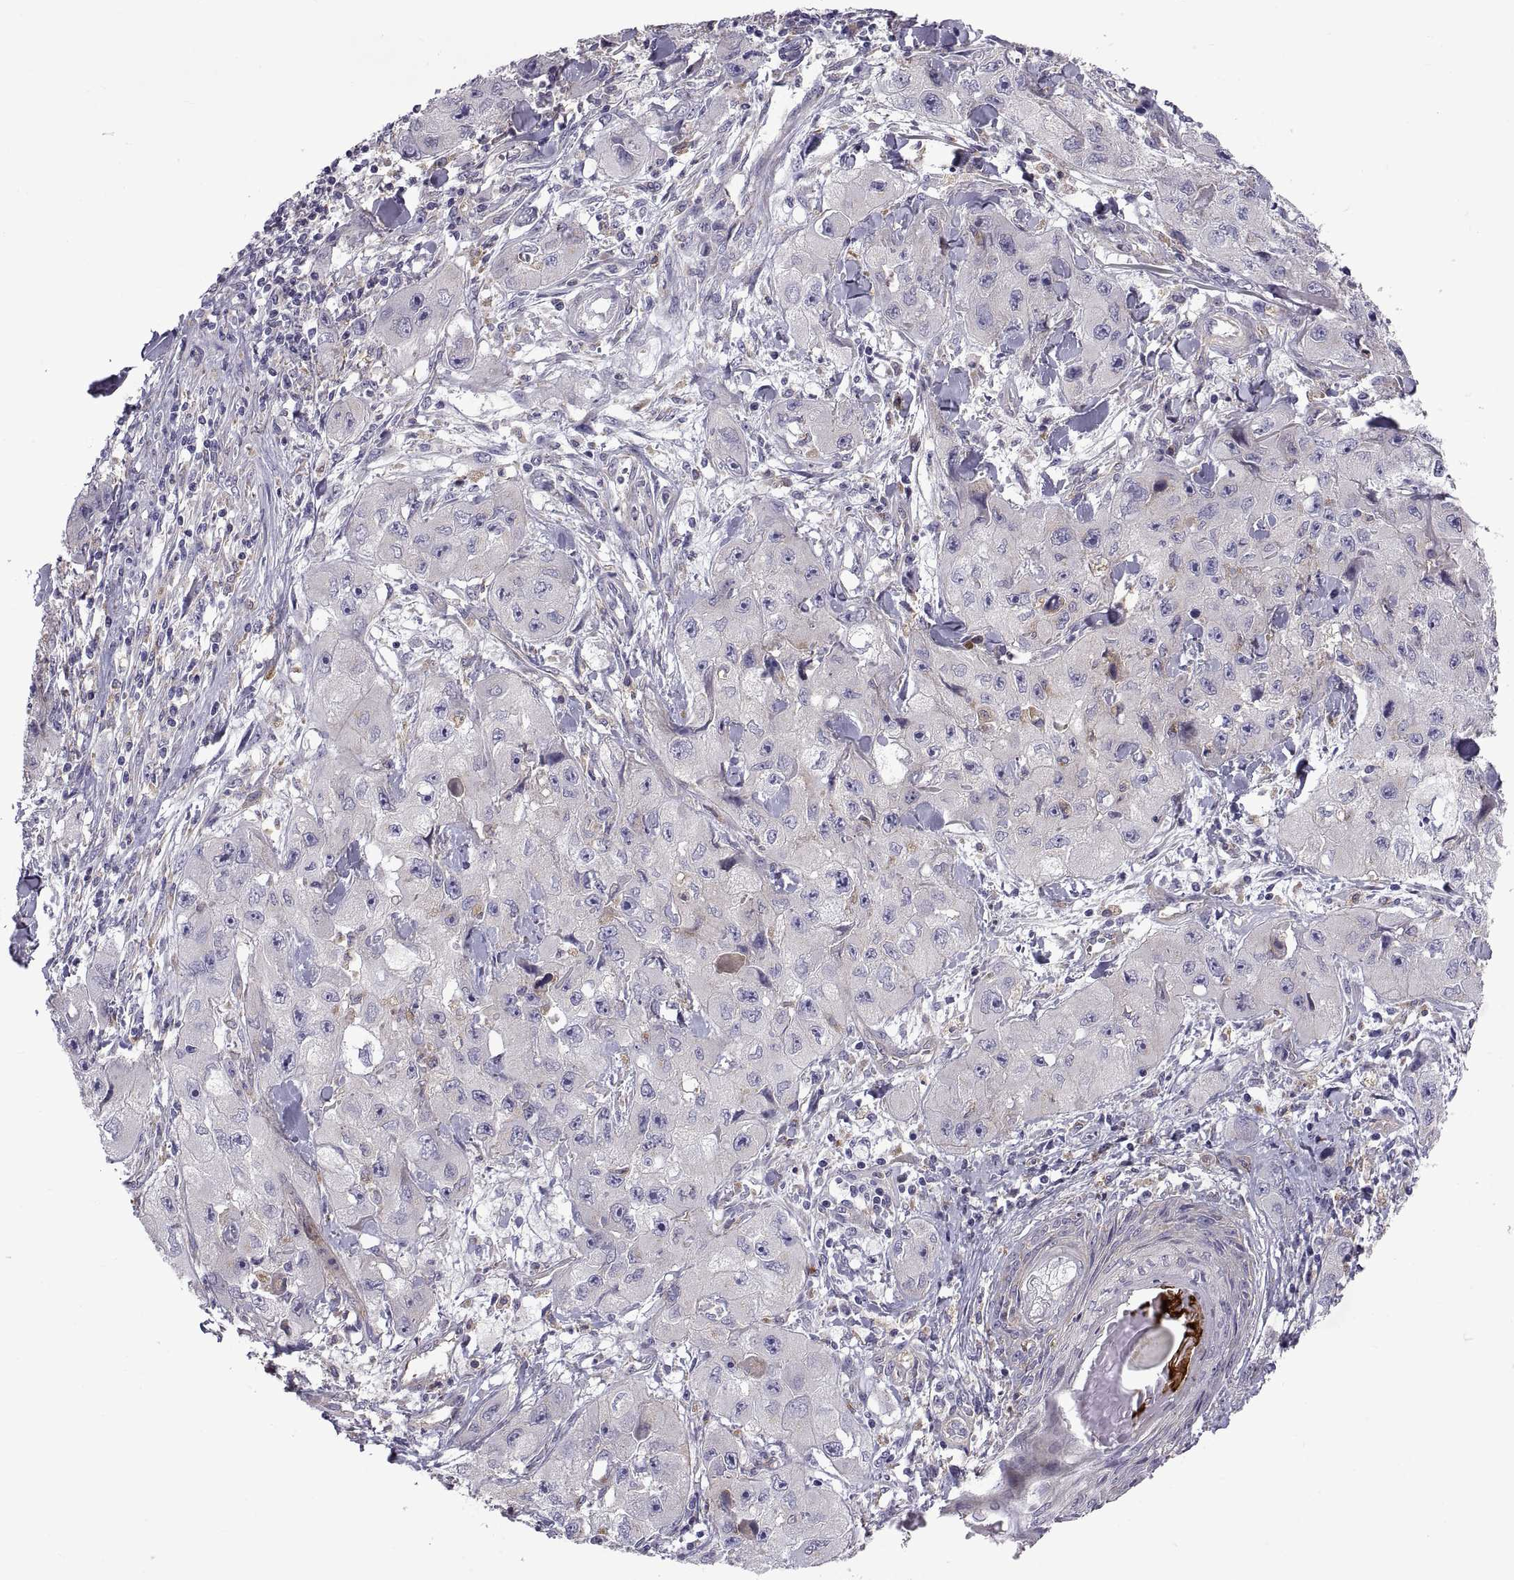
{"staining": {"intensity": "moderate", "quantity": "<25%", "location": "cytoplasmic/membranous"}, "tissue": "skin cancer", "cell_type": "Tumor cells", "image_type": "cancer", "snomed": [{"axis": "morphology", "description": "Squamous cell carcinoma, NOS"}, {"axis": "topography", "description": "Skin"}, {"axis": "topography", "description": "Subcutis"}], "caption": "Squamous cell carcinoma (skin) stained for a protein (brown) demonstrates moderate cytoplasmic/membranous positive positivity in approximately <25% of tumor cells.", "gene": "ARSL", "patient": {"sex": "male", "age": 73}}